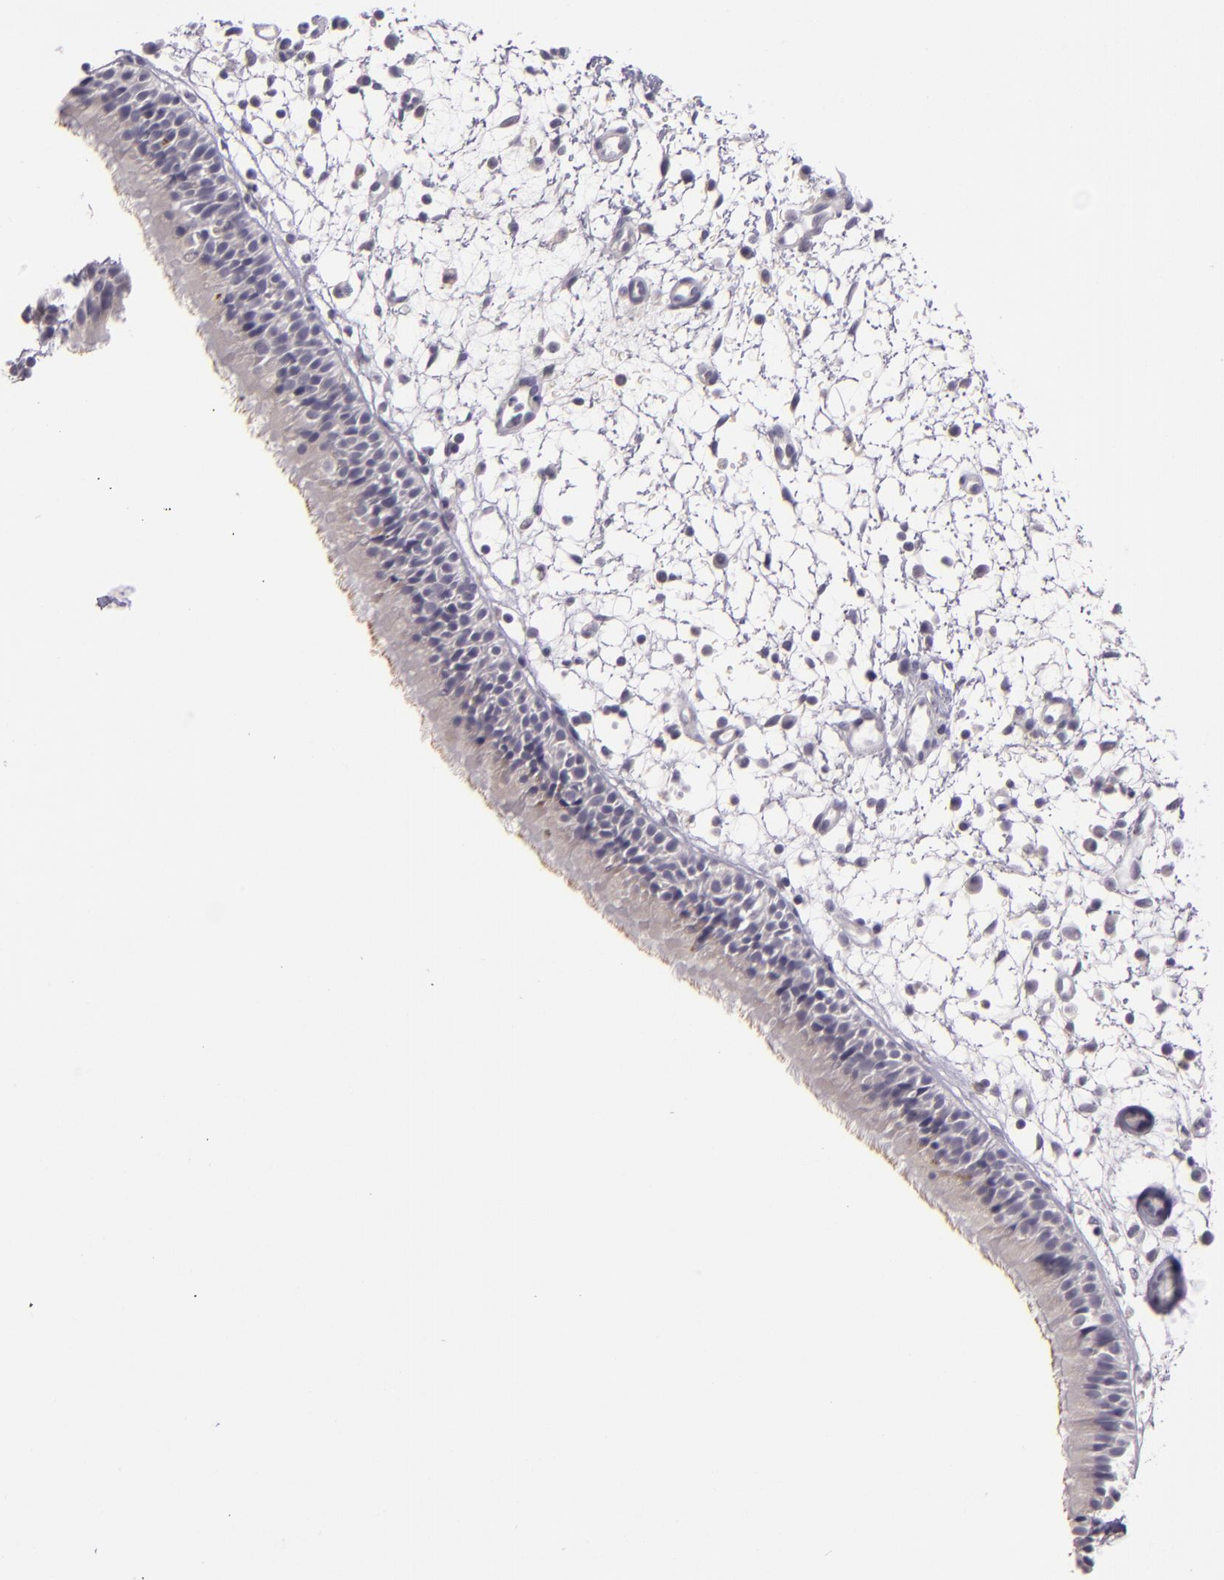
{"staining": {"intensity": "weak", "quantity": ">75%", "location": "cytoplasmic/membranous"}, "tissue": "nasopharynx", "cell_type": "Respiratory epithelial cells", "image_type": "normal", "snomed": [{"axis": "morphology", "description": "Normal tissue, NOS"}, {"axis": "morphology", "description": "Inflammation, NOS"}, {"axis": "morphology", "description": "Malignant melanoma, Metastatic site"}, {"axis": "topography", "description": "Nasopharynx"}], "caption": "Unremarkable nasopharynx demonstrates weak cytoplasmic/membranous positivity in approximately >75% of respiratory epithelial cells, visualized by immunohistochemistry.", "gene": "EGFL6", "patient": {"sex": "female", "age": 55}}